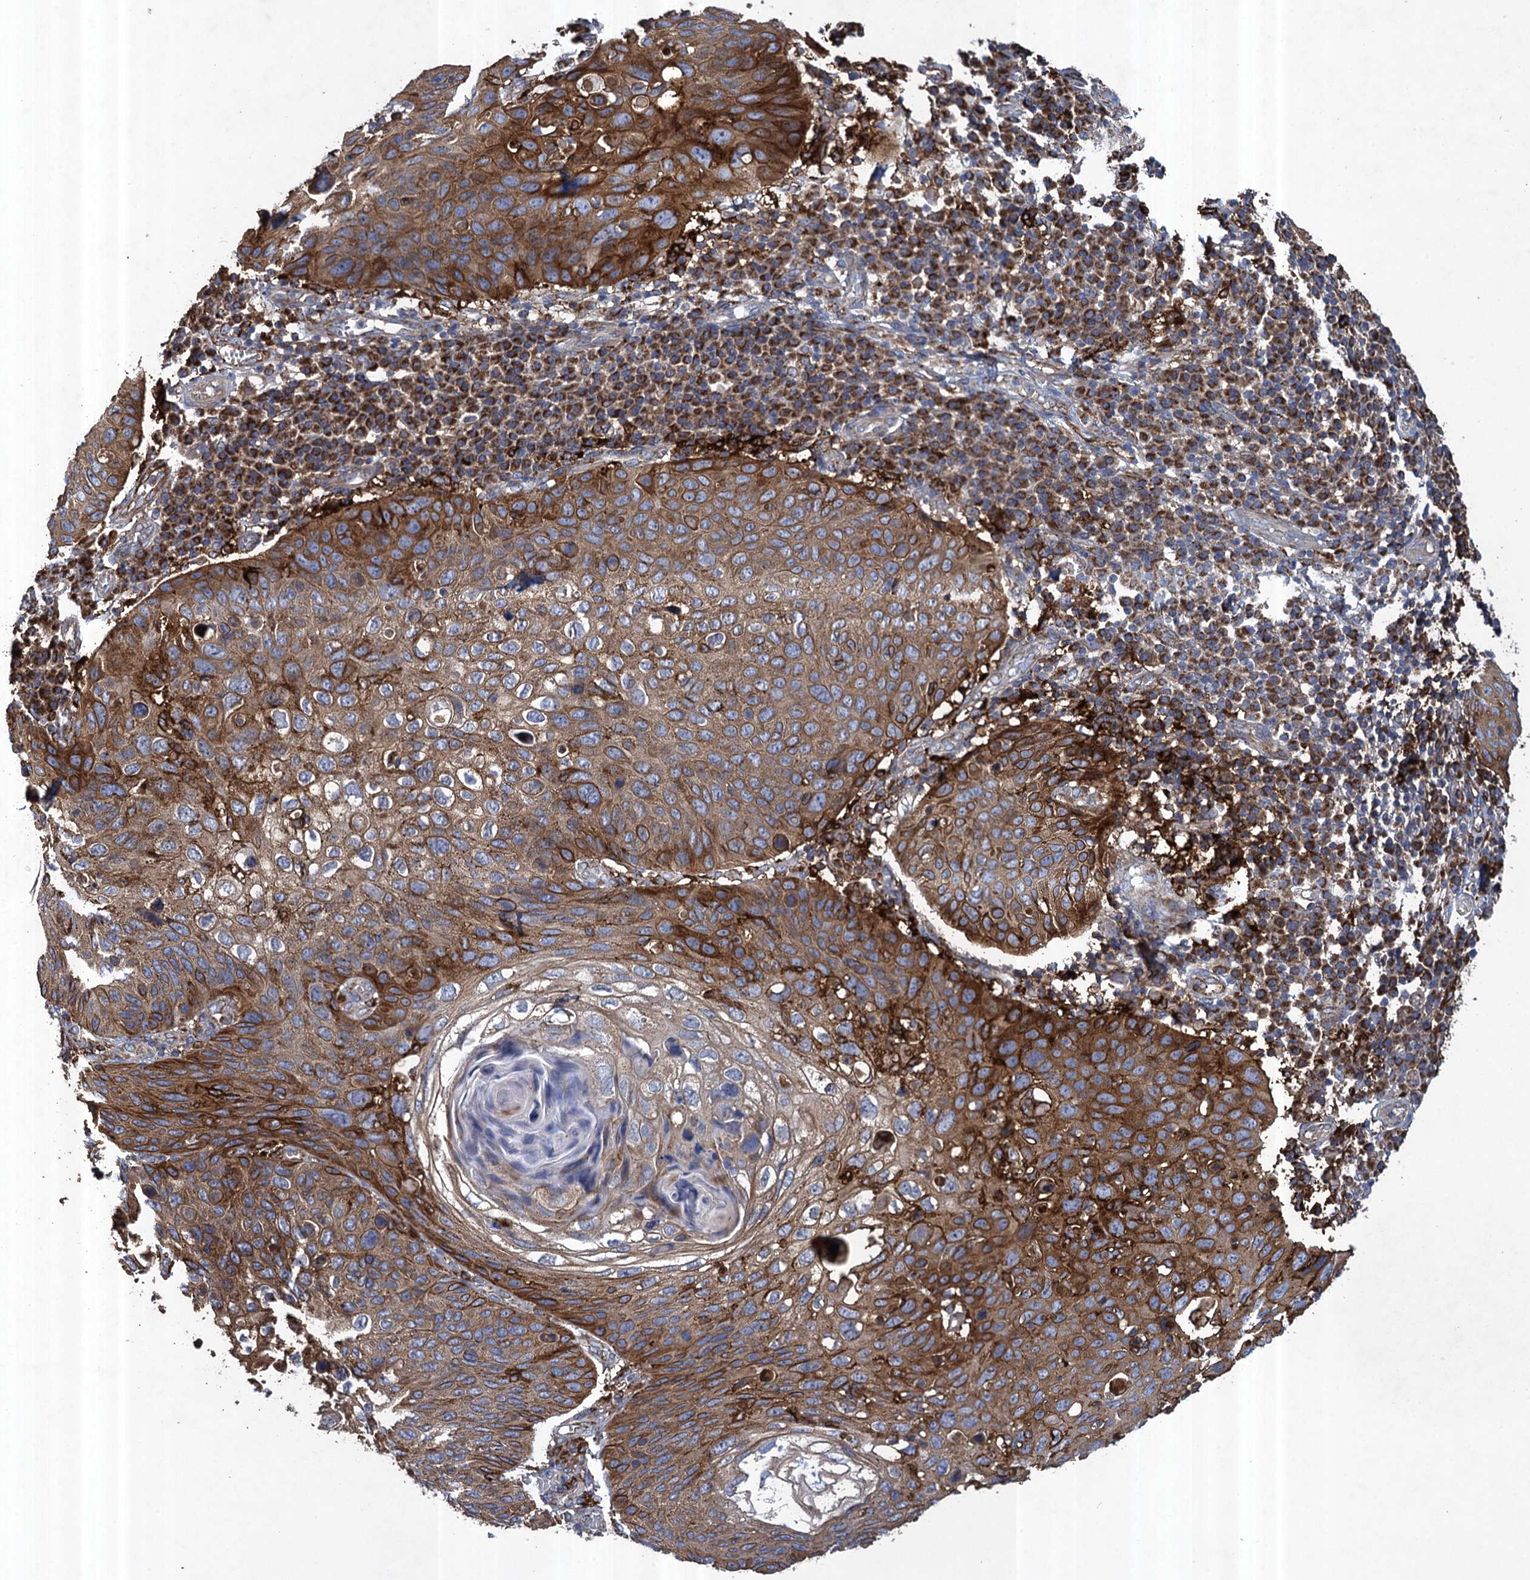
{"staining": {"intensity": "strong", "quantity": "25%-75%", "location": "cytoplasmic/membranous"}, "tissue": "skin cancer", "cell_type": "Tumor cells", "image_type": "cancer", "snomed": [{"axis": "morphology", "description": "Squamous cell carcinoma, NOS"}, {"axis": "topography", "description": "Skin"}], "caption": "Protein expression analysis of human squamous cell carcinoma (skin) reveals strong cytoplasmic/membranous expression in about 25%-75% of tumor cells.", "gene": "TXNDC11", "patient": {"sex": "female", "age": 90}}